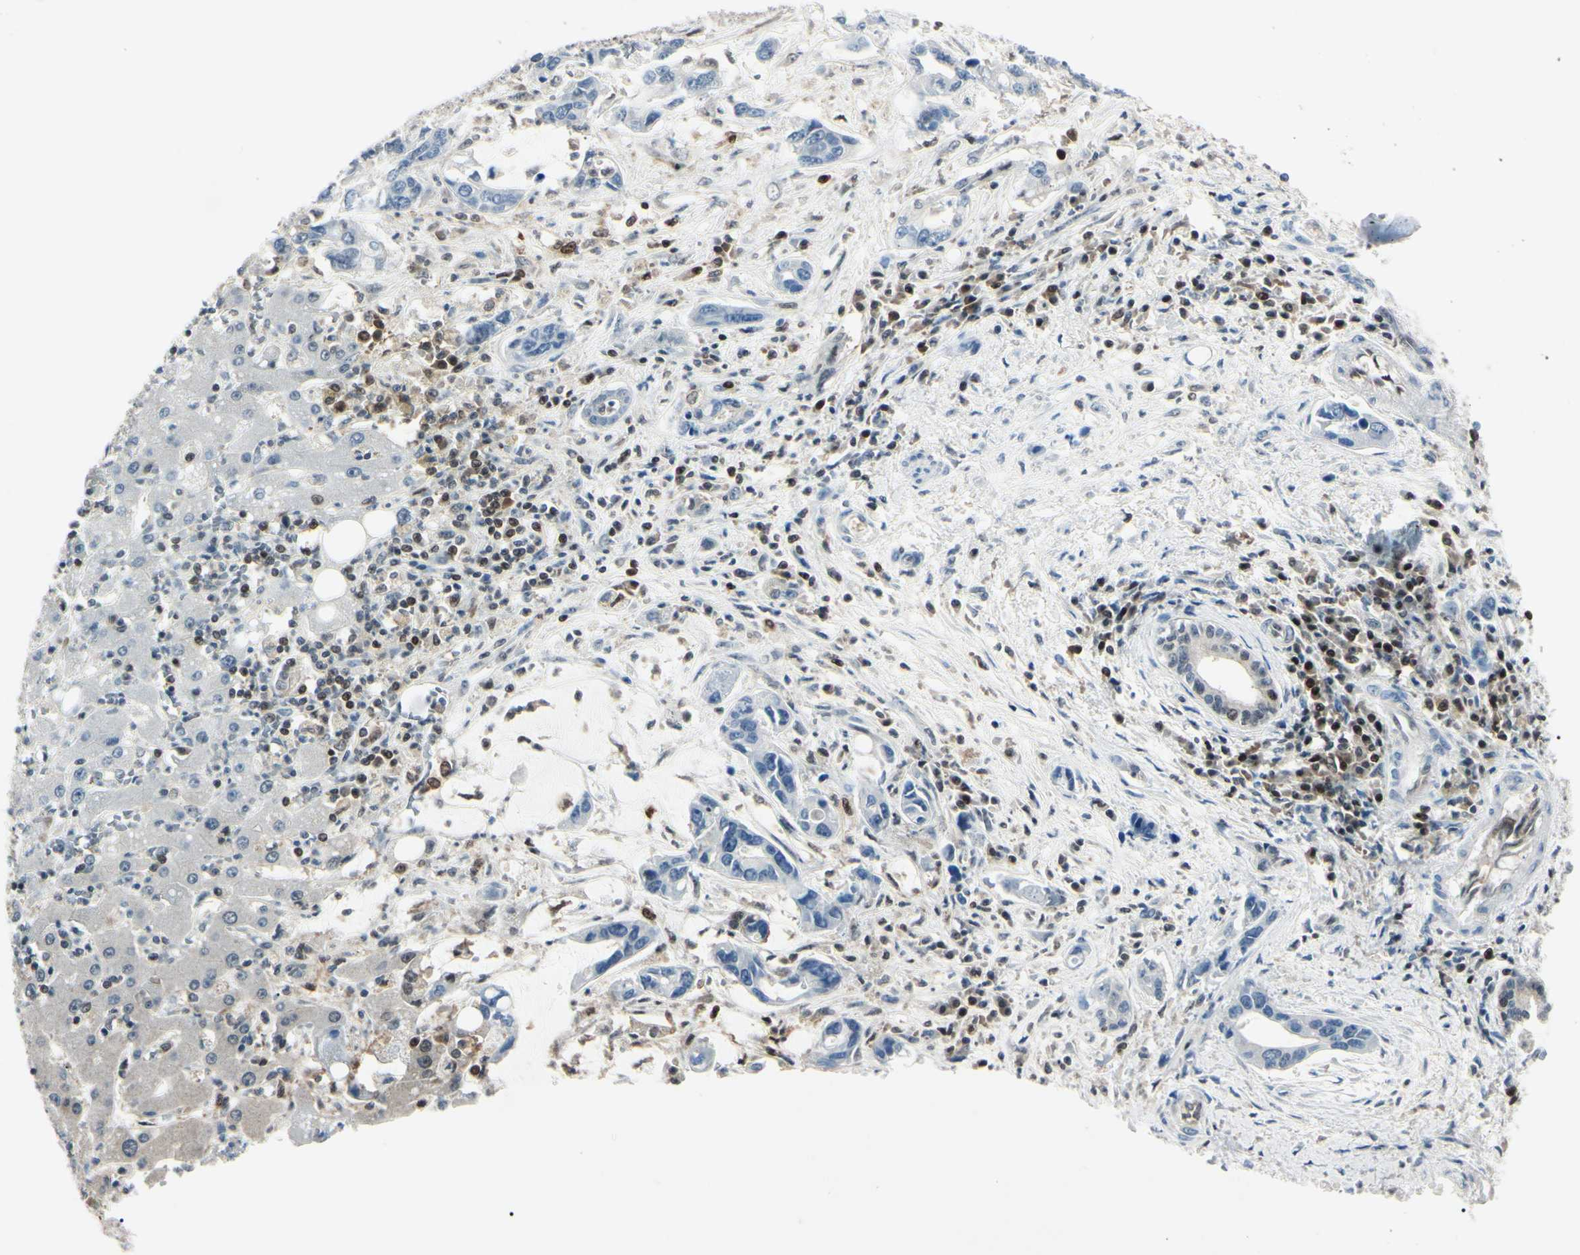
{"staining": {"intensity": "negative", "quantity": "none", "location": "none"}, "tissue": "liver cancer", "cell_type": "Tumor cells", "image_type": "cancer", "snomed": [{"axis": "morphology", "description": "Cholangiocarcinoma"}, {"axis": "topography", "description": "Liver"}], "caption": "Micrograph shows no significant protein staining in tumor cells of liver cholangiocarcinoma. (Stains: DAB immunohistochemistry (IHC) with hematoxylin counter stain, Microscopy: brightfield microscopy at high magnification).", "gene": "PGK1", "patient": {"sex": "female", "age": 65}}